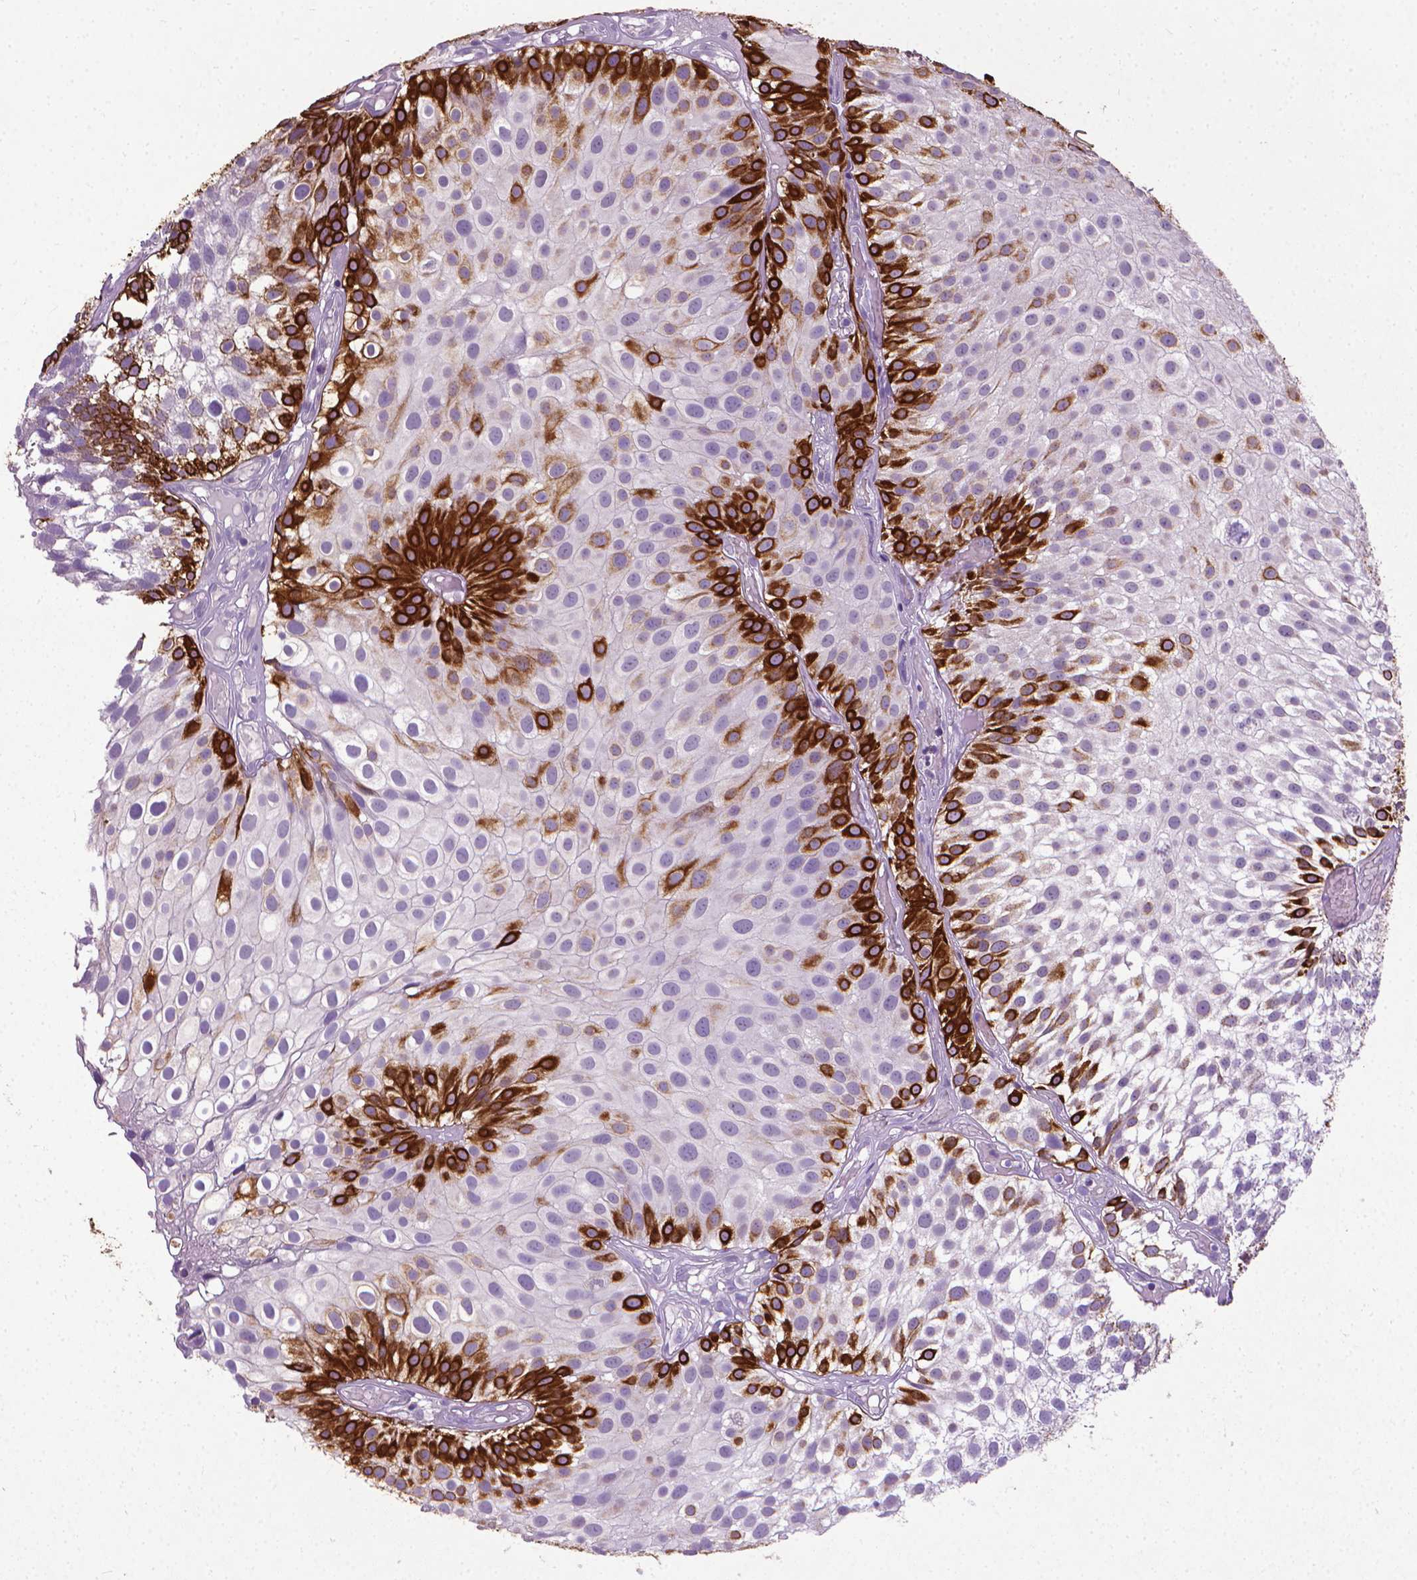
{"staining": {"intensity": "strong", "quantity": "25%-75%", "location": "cytoplasmic/membranous"}, "tissue": "urothelial cancer", "cell_type": "Tumor cells", "image_type": "cancer", "snomed": [{"axis": "morphology", "description": "Urothelial carcinoma, Low grade"}, {"axis": "topography", "description": "Urinary bladder"}], "caption": "Urothelial carcinoma (low-grade) was stained to show a protein in brown. There is high levels of strong cytoplasmic/membranous staining in about 25%-75% of tumor cells.", "gene": "KRT5", "patient": {"sex": "male", "age": 79}}